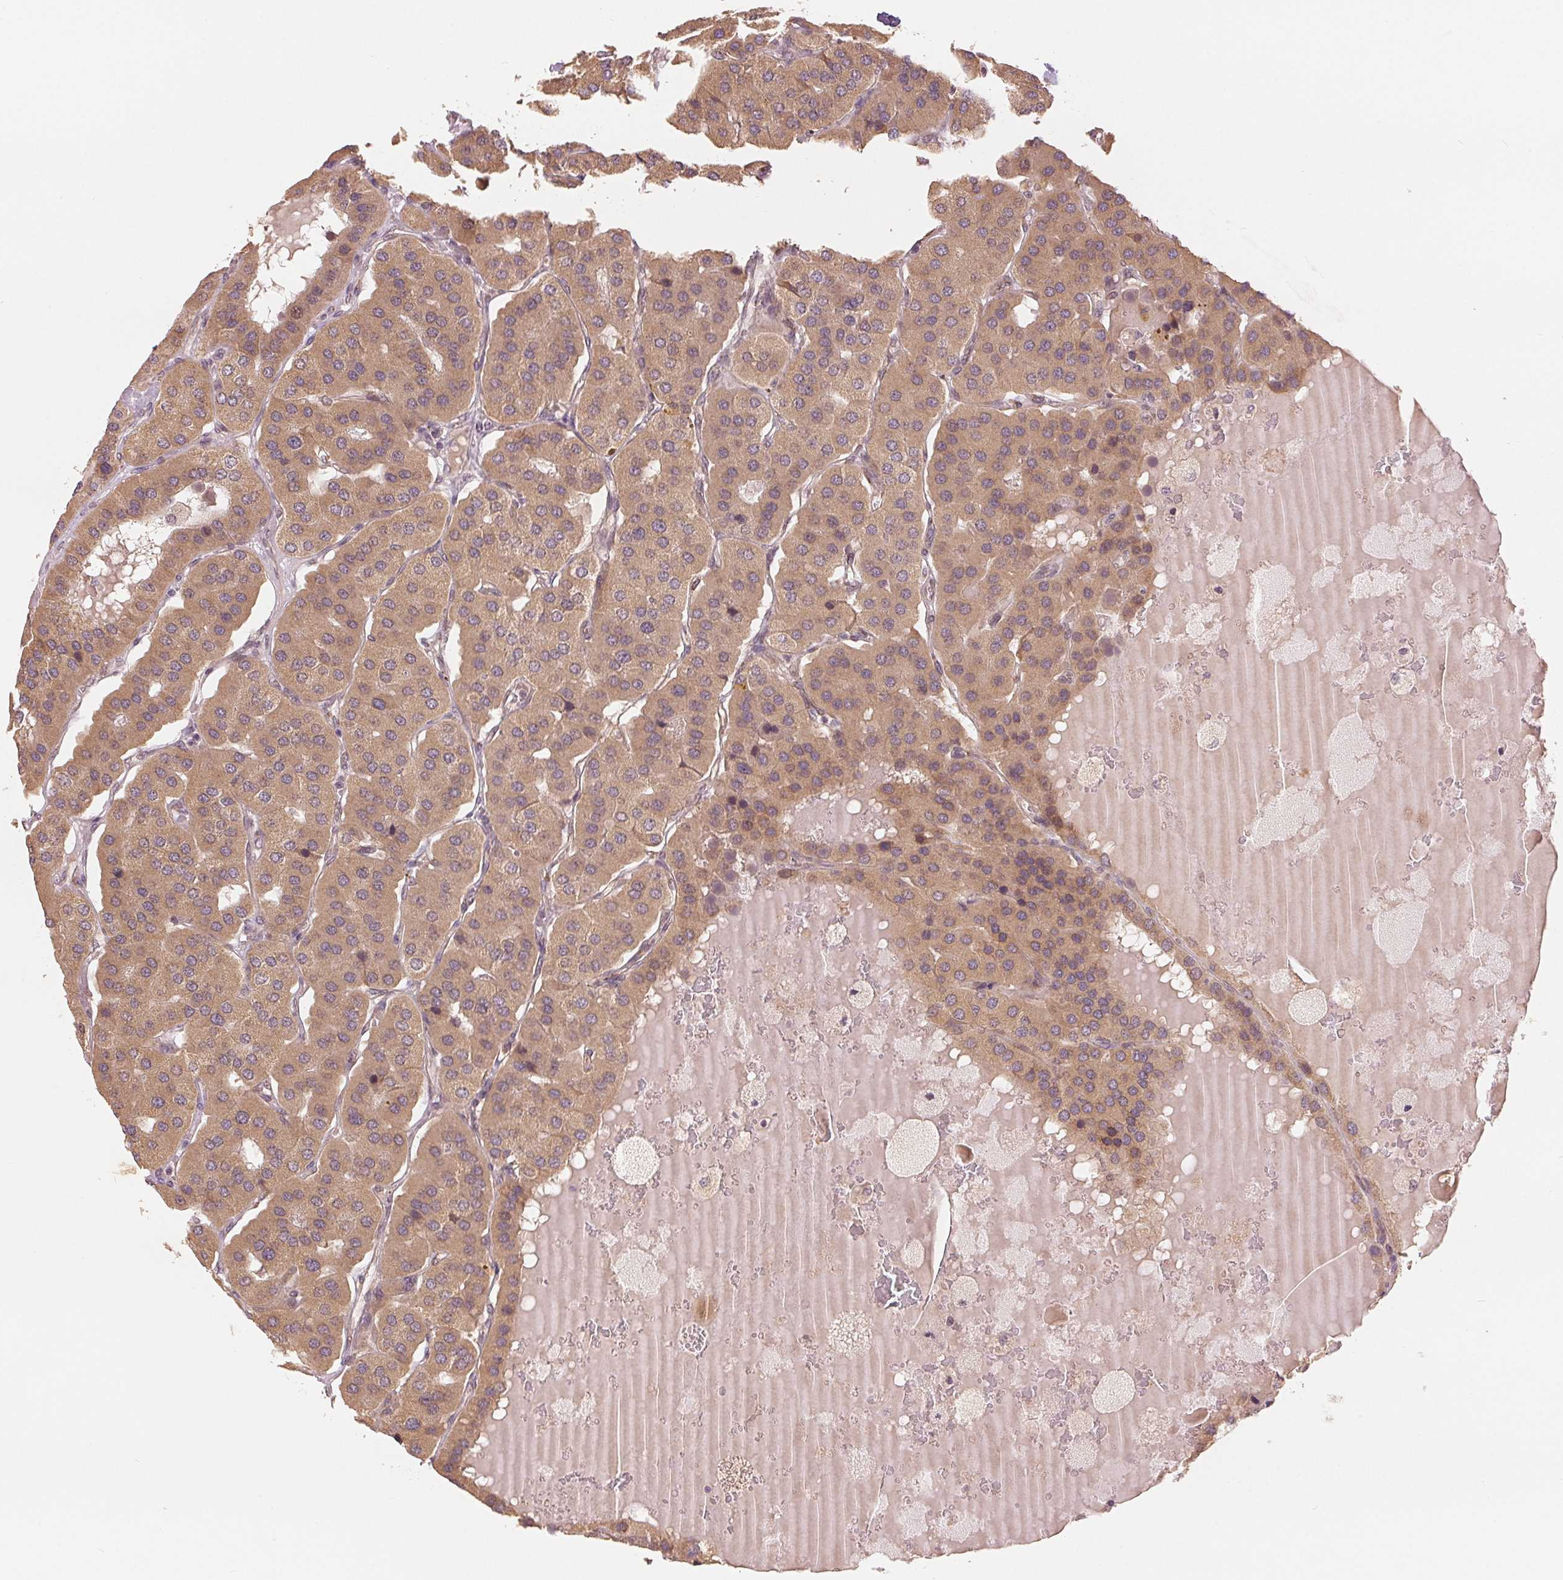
{"staining": {"intensity": "moderate", "quantity": ">75%", "location": "cytoplasmic/membranous"}, "tissue": "parathyroid gland", "cell_type": "Glandular cells", "image_type": "normal", "snomed": [{"axis": "morphology", "description": "Normal tissue, NOS"}, {"axis": "morphology", "description": "Adenoma, NOS"}, {"axis": "topography", "description": "Parathyroid gland"}], "caption": "The immunohistochemical stain labels moderate cytoplasmic/membranous expression in glandular cells of benign parathyroid gland. (brown staining indicates protein expression, while blue staining denotes nuclei).", "gene": "SLC20A1", "patient": {"sex": "female", "age": 86}}